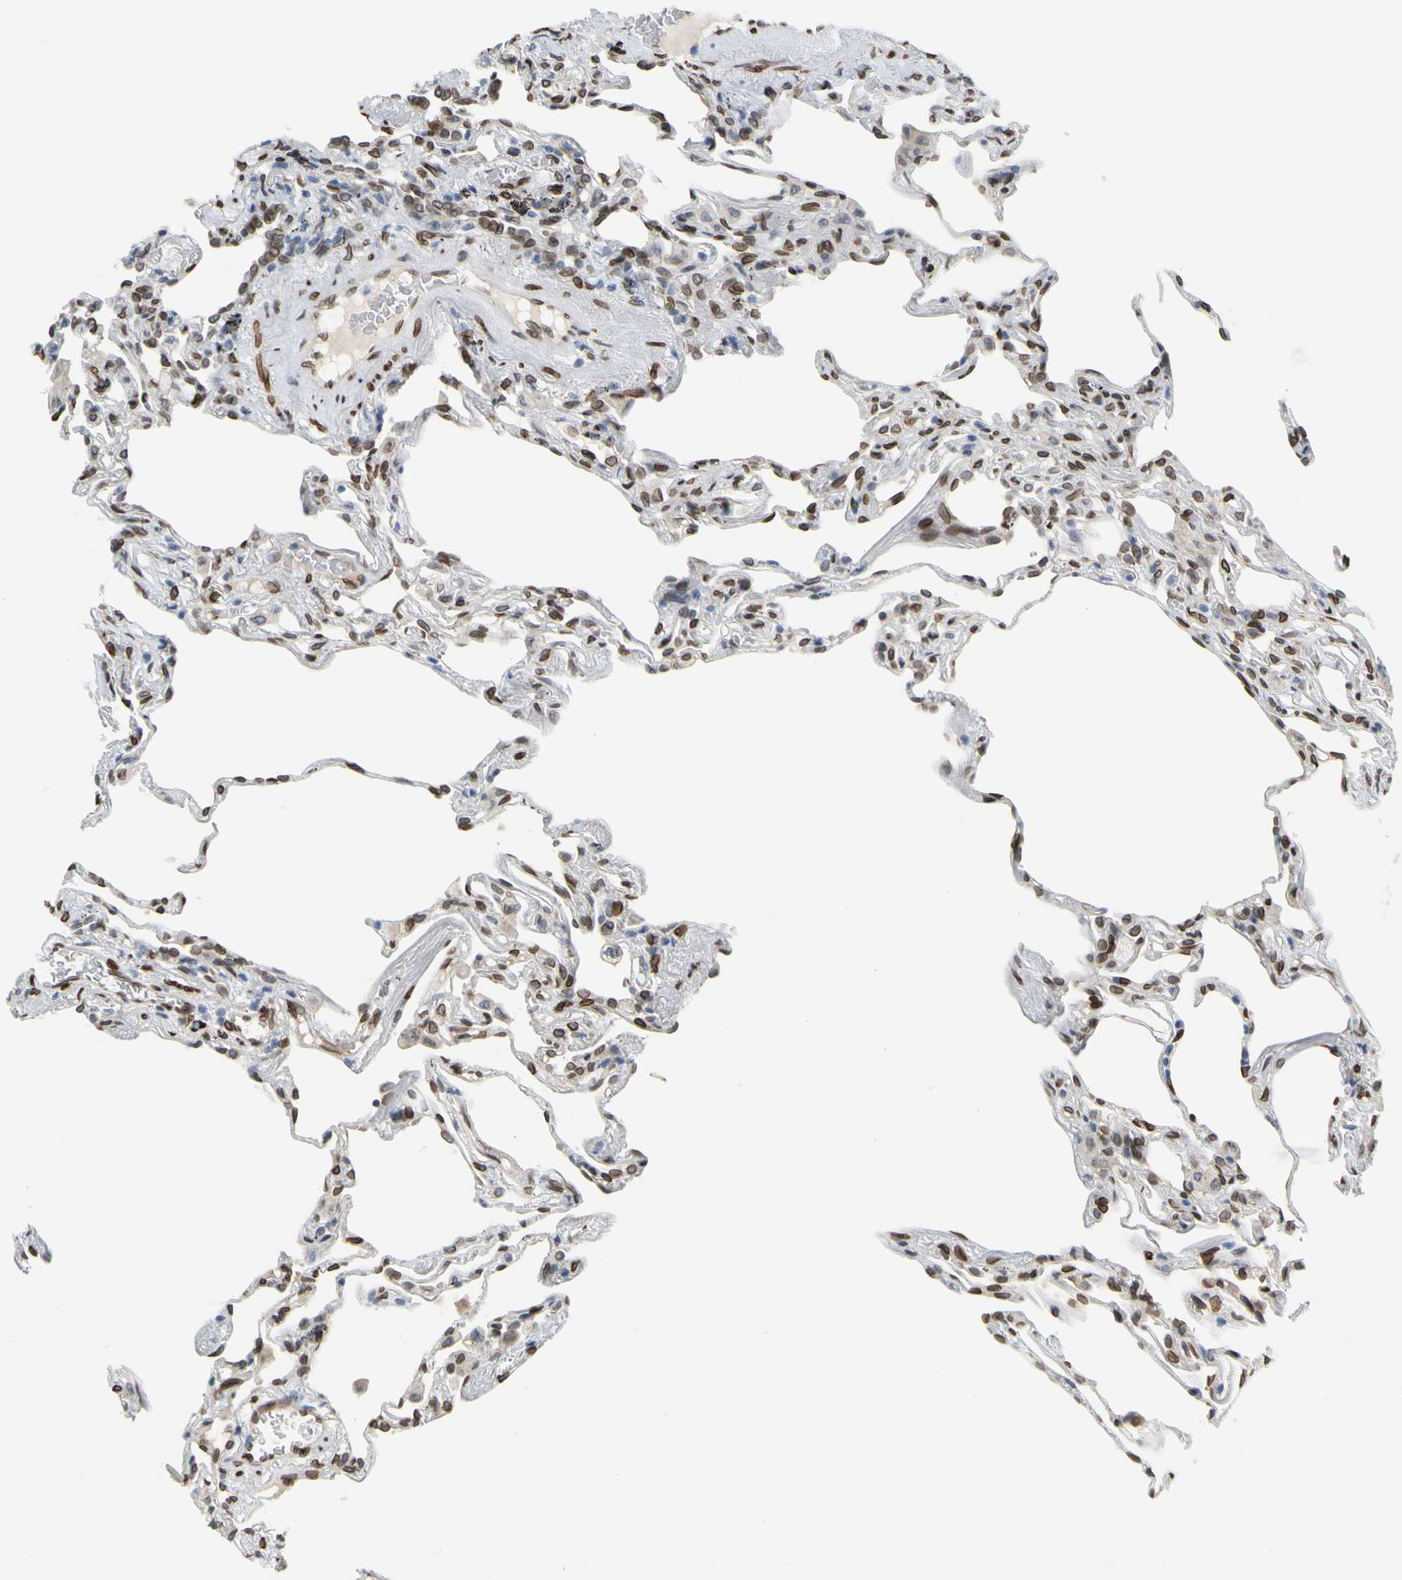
{"staining": {"intensity": "strong", "quantity": ">75%", "location": "cytoplasmic/membranous,nuclear"}, "tissue": "lung", "cell_type": "Alveolar cells", "image_type": "normal", "snomed": [{"axis": "morphology", "description": "Normal tissue, NOS"}, {"axis": "morphology", "description": "Inflammation, NOS"}, {"axis": "topography", "description": "Lung"}], "caption": "Immunohistochemical staining of benign lung shows high levels of strong cytoplasmic/membranous,nuclear positivity in about >75% of alveolar cells.", "gene": "SUN1", "patient": {"sex": "male", "age": 69}}